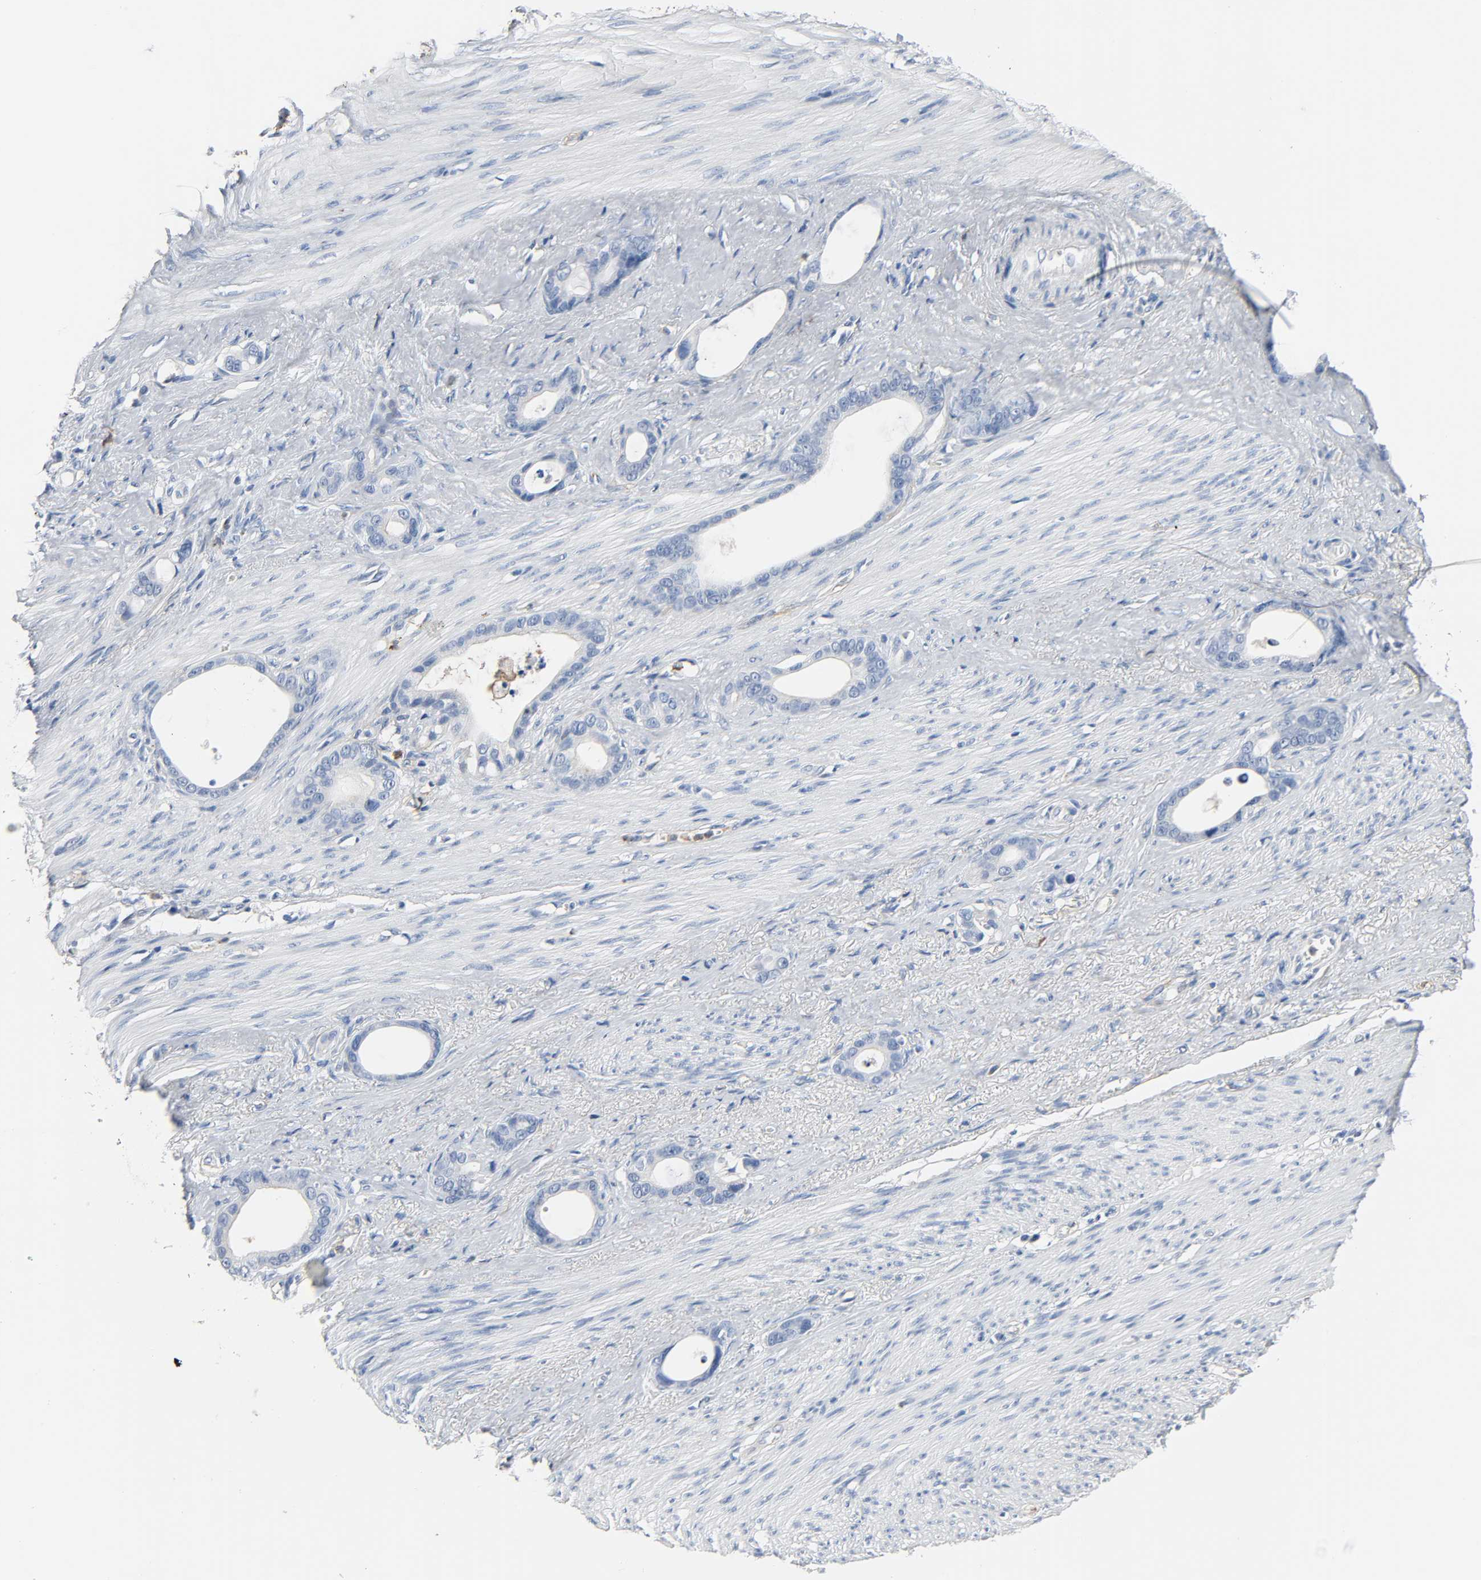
{"staining": {"intensity": "negative", "quantity": "none", "location": "none"}, "tissue": "stomach cancer", "cell_type": "Tumor cells", "image_type": "cancer", "snomed": [{"axis": "morphology", "description": "Adenocarcinoma, NOS"}, {"axis": "topography", "description": "Stomach"}], "caption": "Immunohistochemistry of human adenocarcinoma (stomach) demonstrates no positivity in tumor cells.", "gene": "ANPEP", "patient": {"sex": "female", "age": 75}}